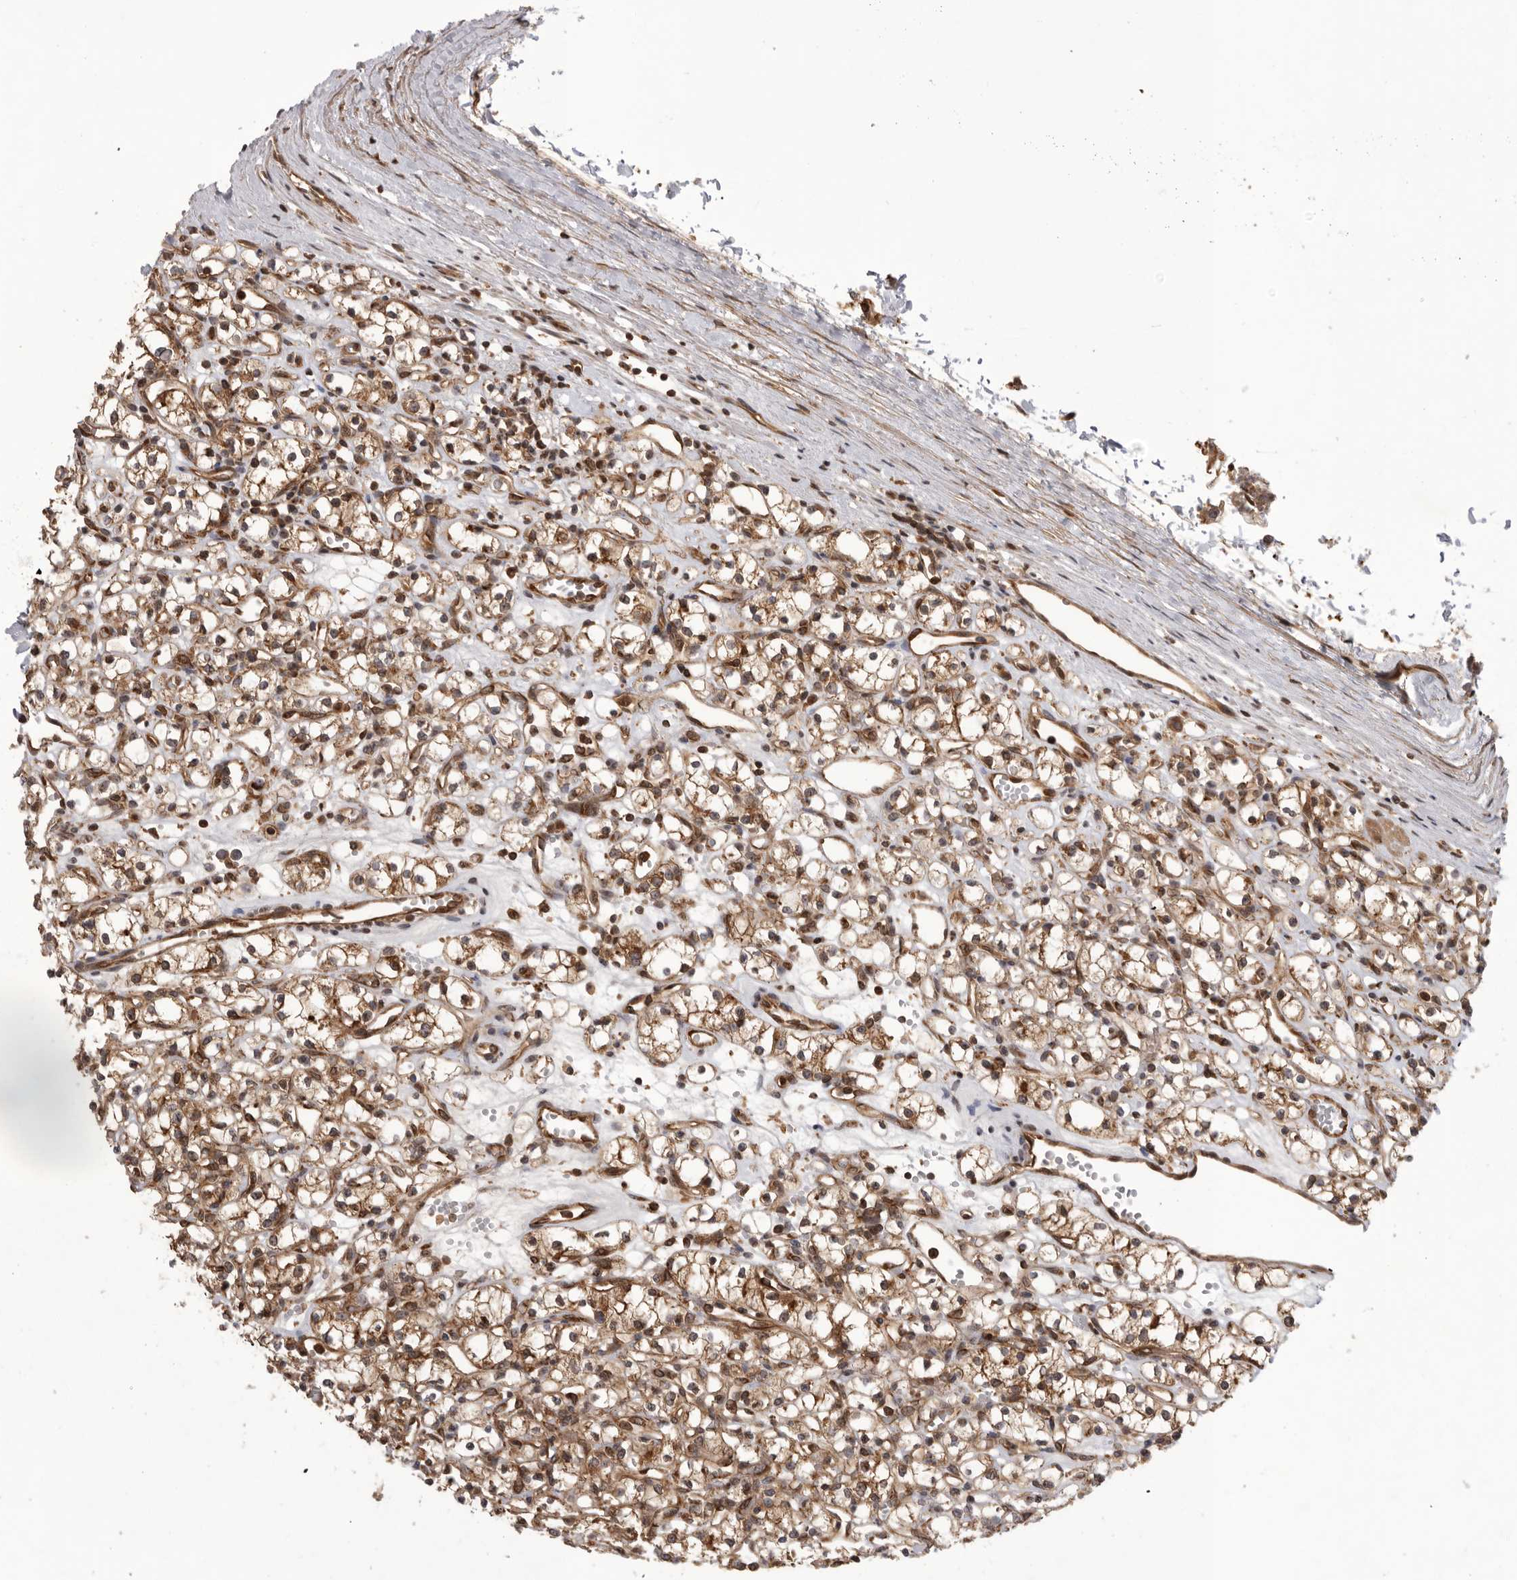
{"staining": {"intensity": "moderate", "quantity": ">75%", "location": "cytoplasmic/membranous,nuclear"}, "tissue": "renal cancer", "cell_type": "Tumor cells", "image_type": "cancer", "snomed": [{"axis": "morphology", "description": "Adenocarcinoma, NOS"}, {"axis": "topography", "description": "Kidney"}], "caption": "Immunohistochemistry (DAB) staining of renal cancer reveals moderate cytoplasmic/membranous and nuclear protein positivity in approximately >75% of tumor cells.", "gene": "DHDDS", "patient": {"sex": "female", "age": 59}}